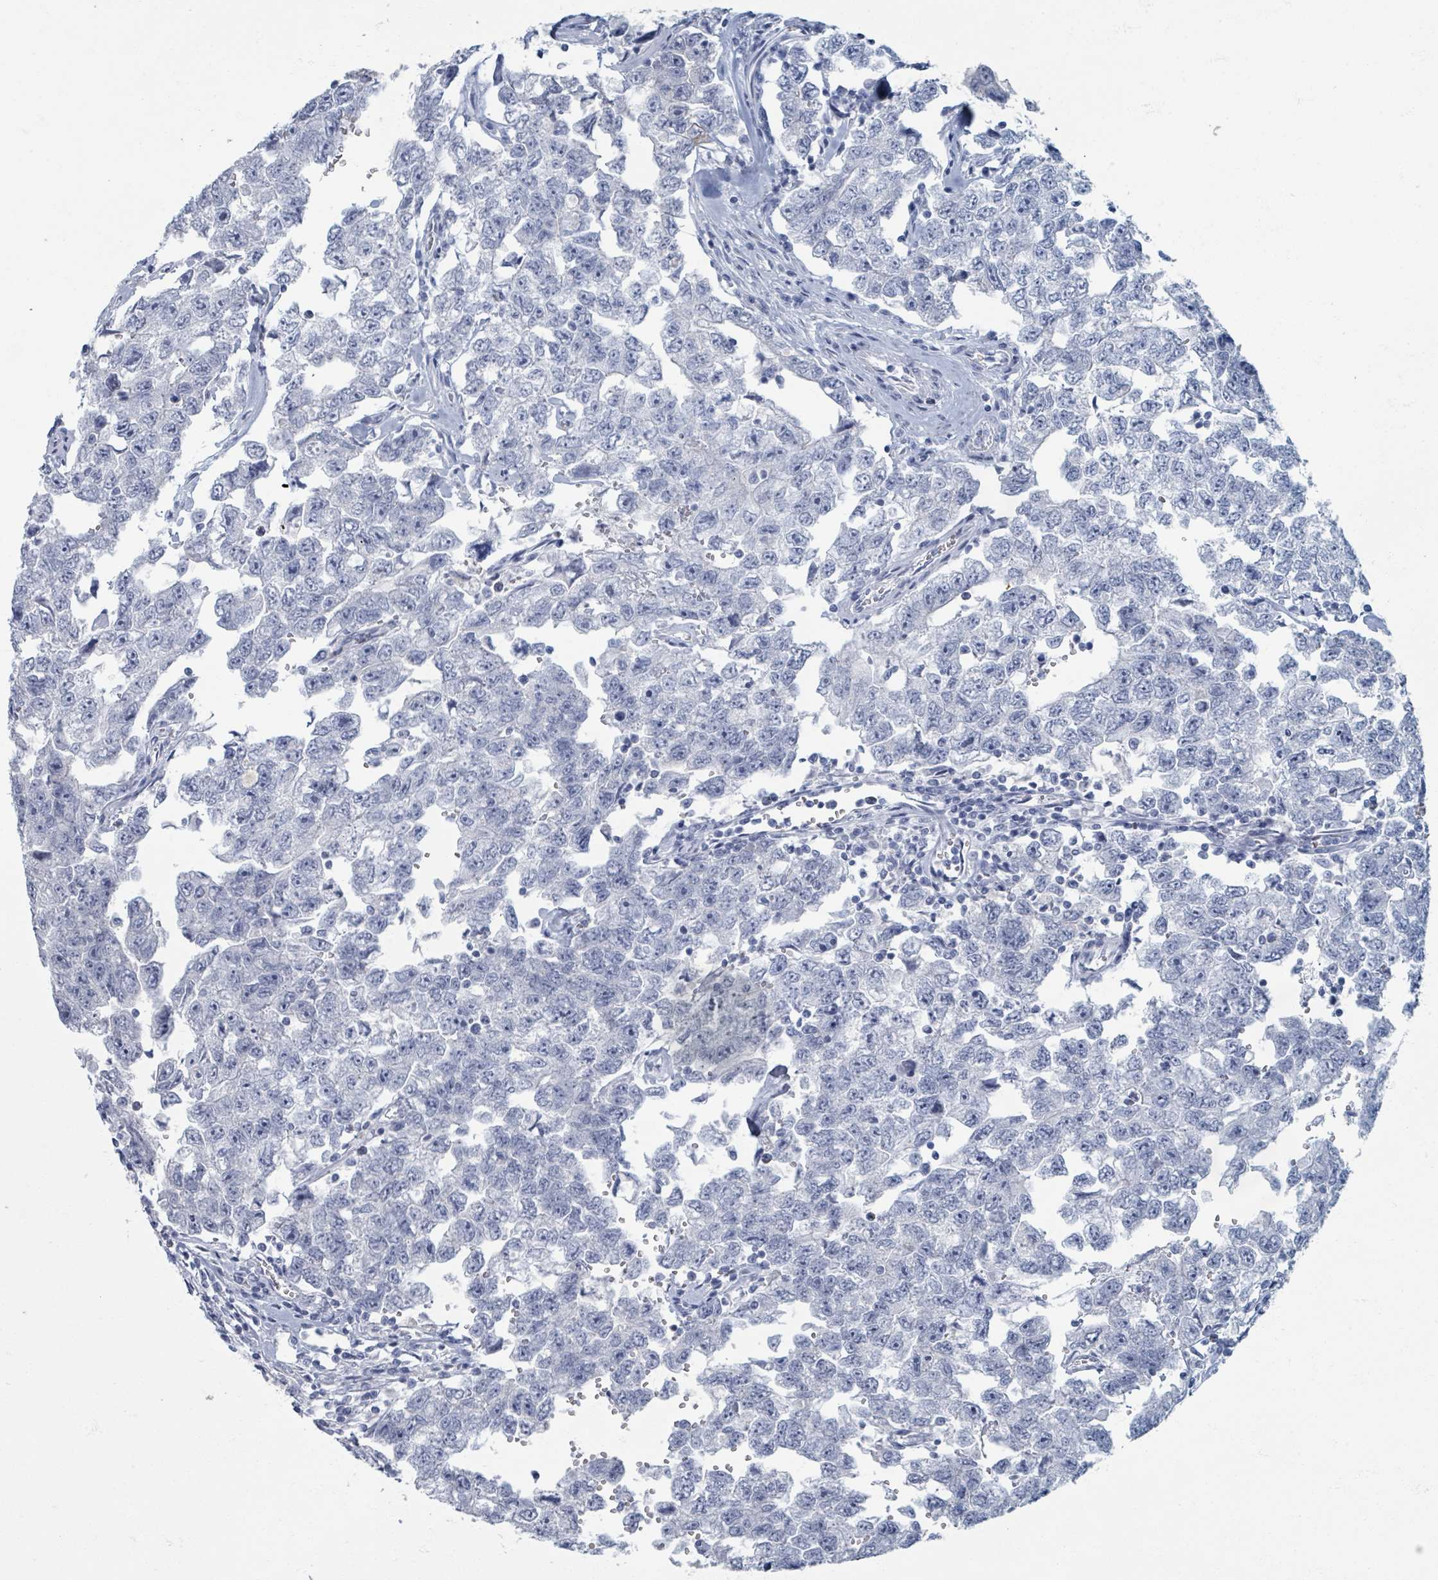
{"staining": {"intensity": "negative", "quantity": "none", "location": "none"}, "tissue": "testis cancer", "cell_type": "Tumor cells", "image_type": "cancer", "snomed": [{"axis": "morphology", "description": "Carcinoma, Embryonal, NOS"}, {"axis": "topography", "description": "Testis"}], "caption": "Photomicrograph shows no significant protein expression in tumor cells of testis embryonal carcinoma. (Stains: DAB (3,3'-diaminobenzidine) IHC with hematoxylin counter stain, Microscopy: brightfield microscopy at high magnification).", "gene": "TAS2R1", "patient": {"sex": "male", "age": 22}}